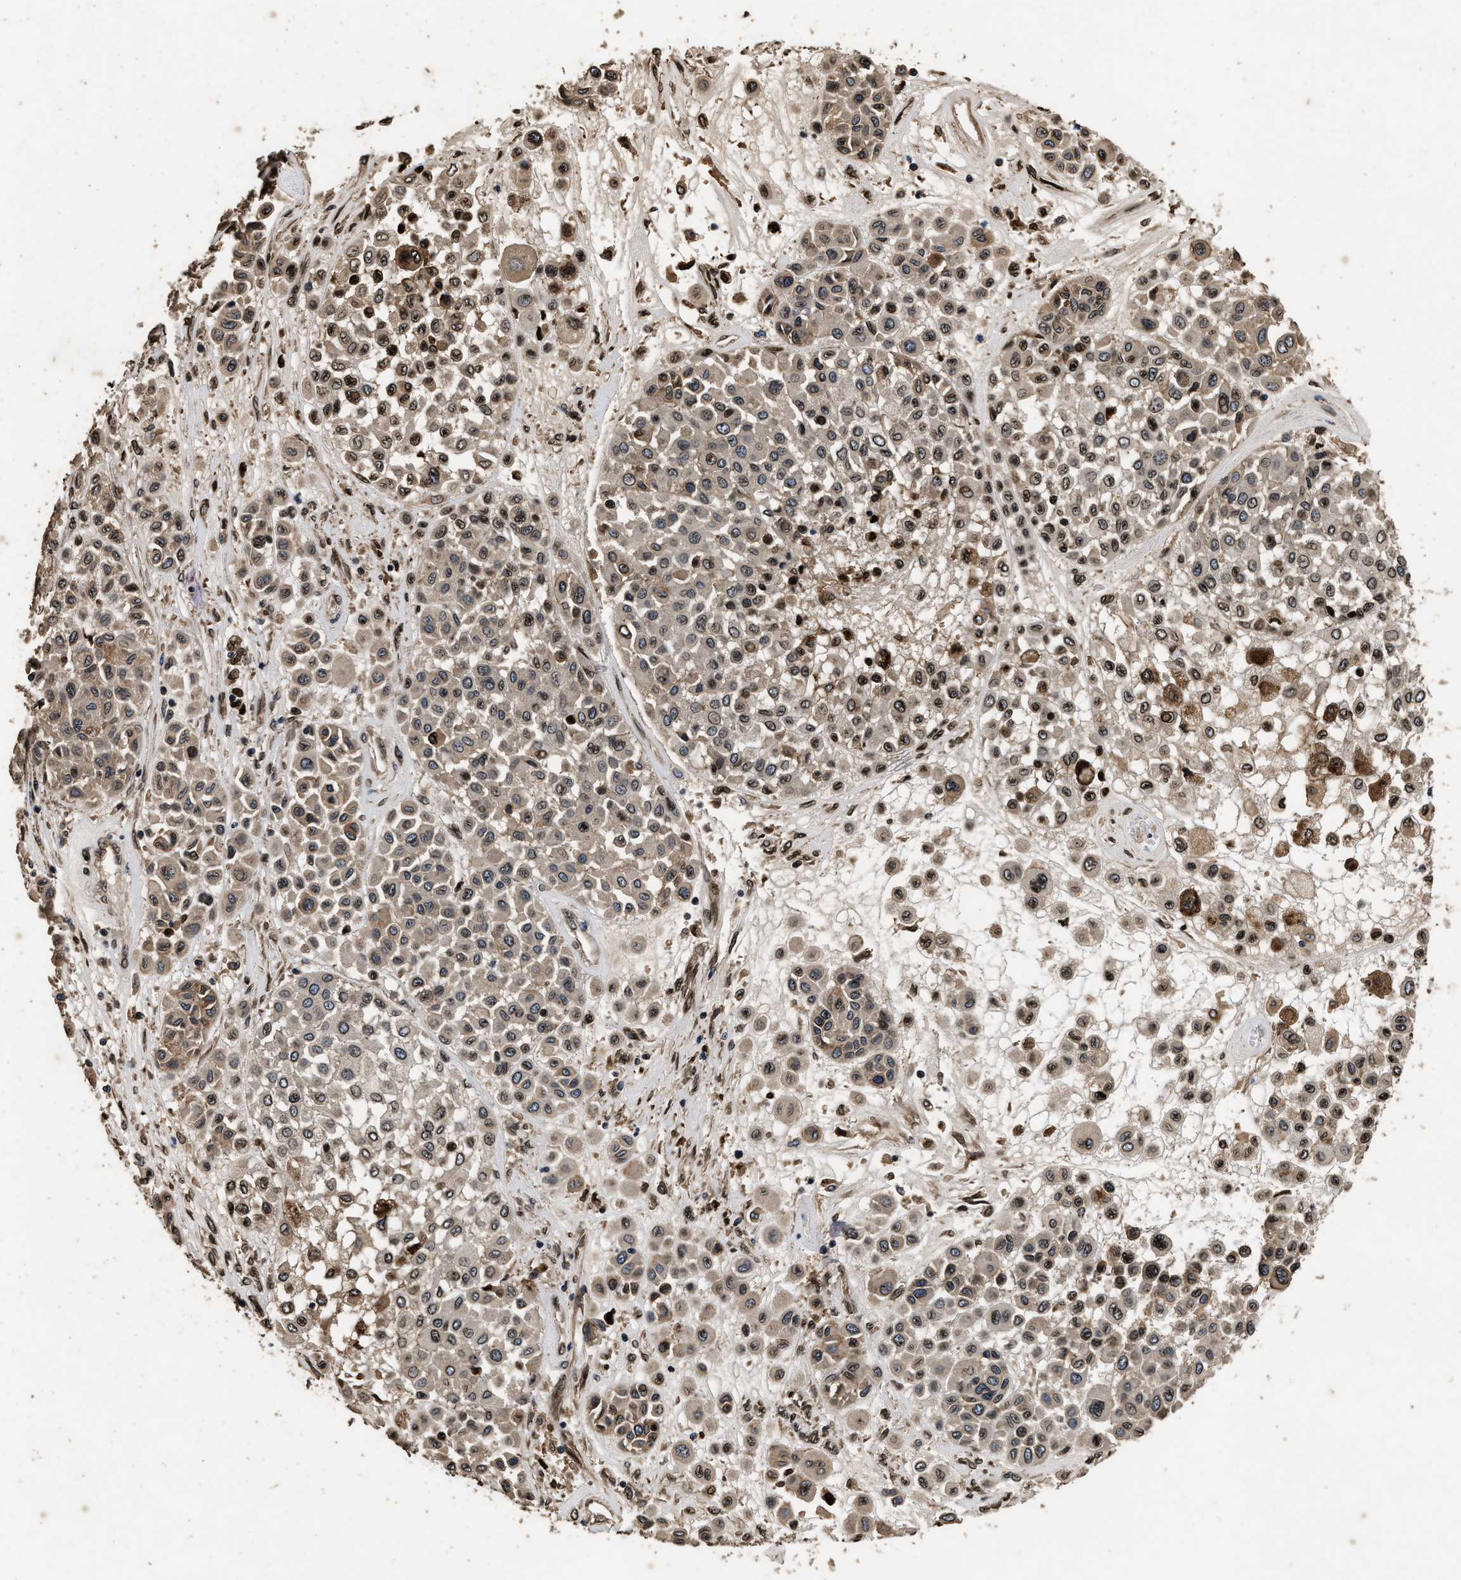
{"staining": {"intensity": "moderate", "quantity": "25%-75%", "location": "cytoplasmic/membranous,nuclear"}, "tissue": "melanoma", "cell_type": "Tumor cells", "image_type": "cancer", "snomed": [{"axis": "morphology", "description": "Malignant melanoma, Metastatic site"}, {"axis": "topography", "description": "Soft tissue"}], "caption": "DAB (3,3'-diaminobenzidine) immunohistochemical staining of malignant melanoma (metastatic site) exhibits moderate cytoplasmic/membranous and nuclear protein positivity in about 25%-75% of tumor cells.", "gene": "ACCS", "patient": {"sex": "male", "age": 41}}